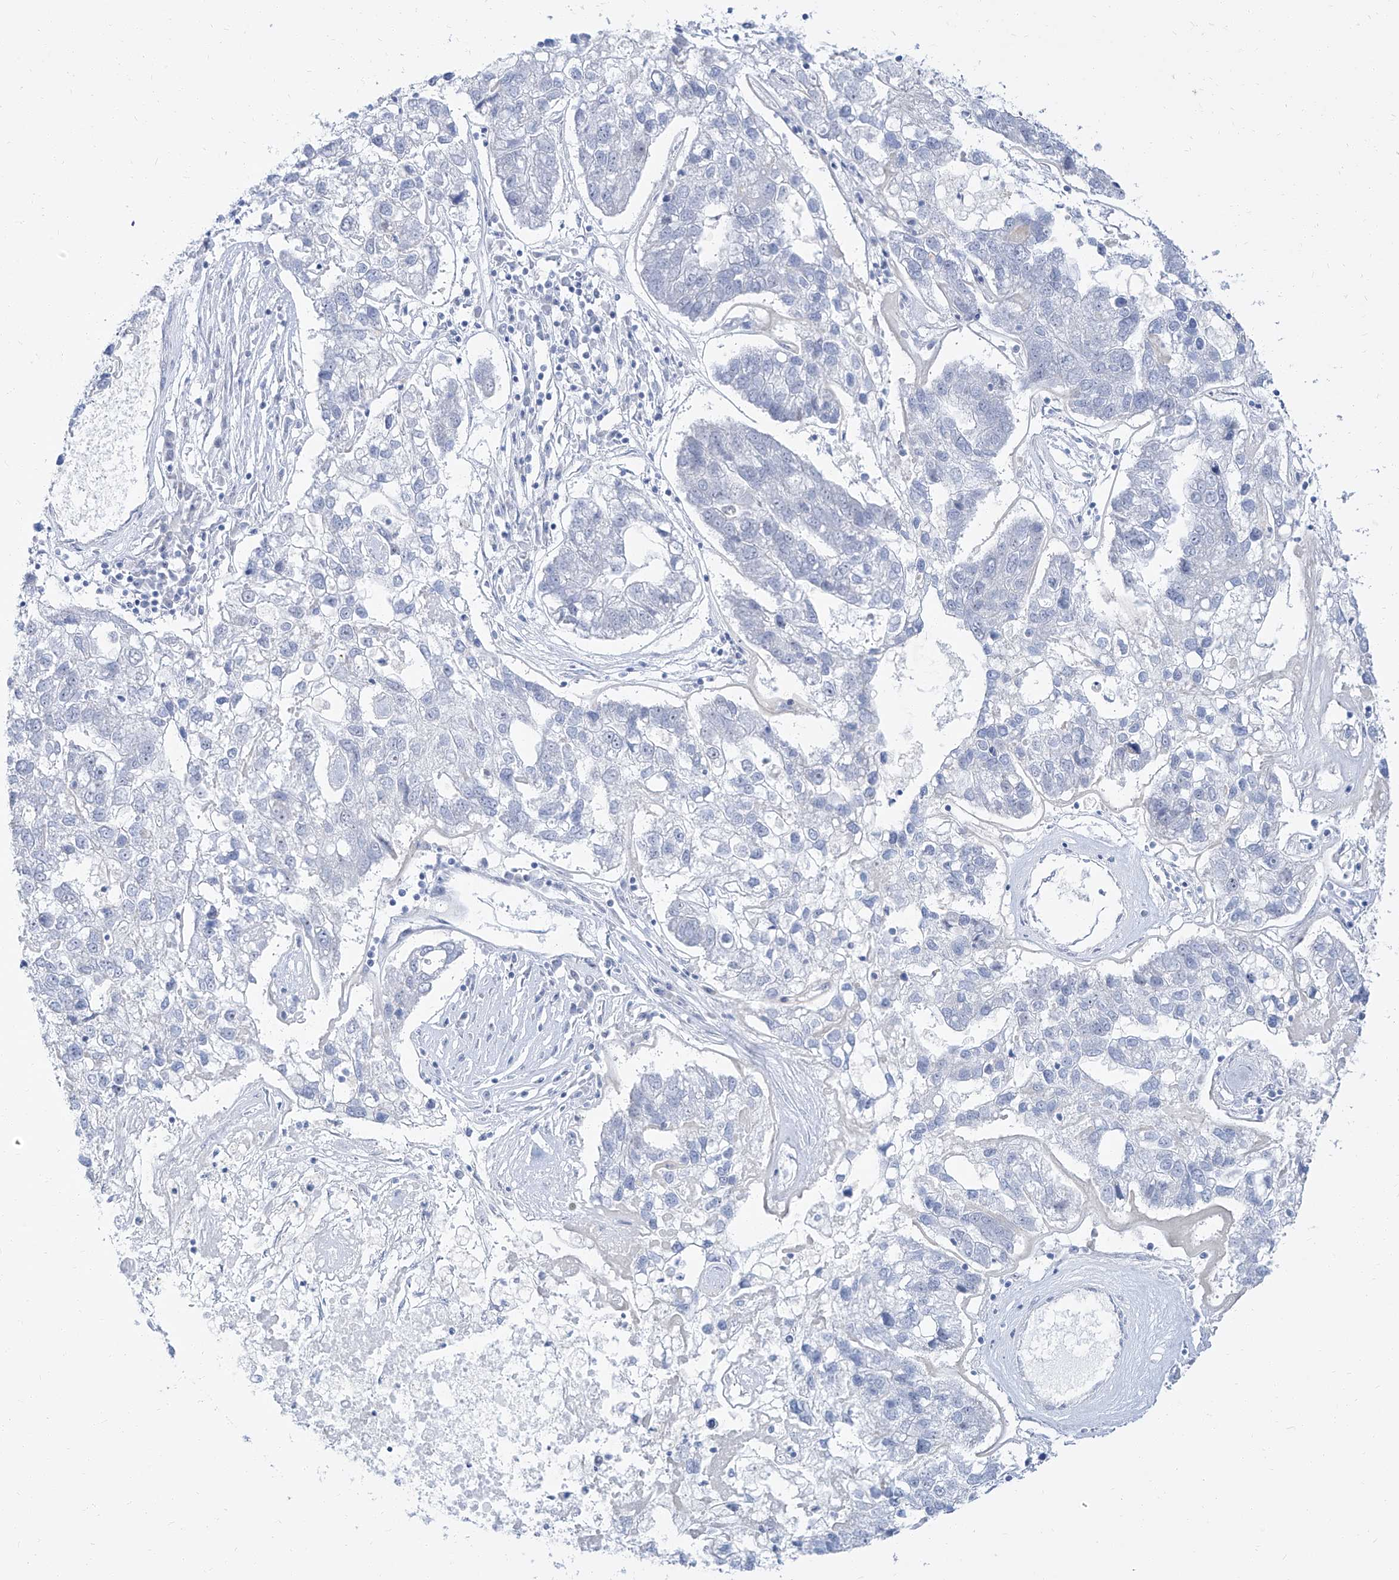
{"staining": {"intensity": "negative", "quantity": "none", "location": "none"}, "tissue": "pancreatic cancer", "cell_type": "Tumor cells", "image_type": "cancer", "snomed": [{"axis": "morphology", "description": "Adenocarcinoma, NOS"}, {"axis": "topography", "description": "Pancreas"}], "caption": "Immunohistochemistry (IHC) micrograph of neoplastic tissue: human pancreatic cancer stained with DAB demonstrates no significant protein staining in tumor cells.", "gene": "TXLNB", "patient": {"sex": "female", "age": 61}}